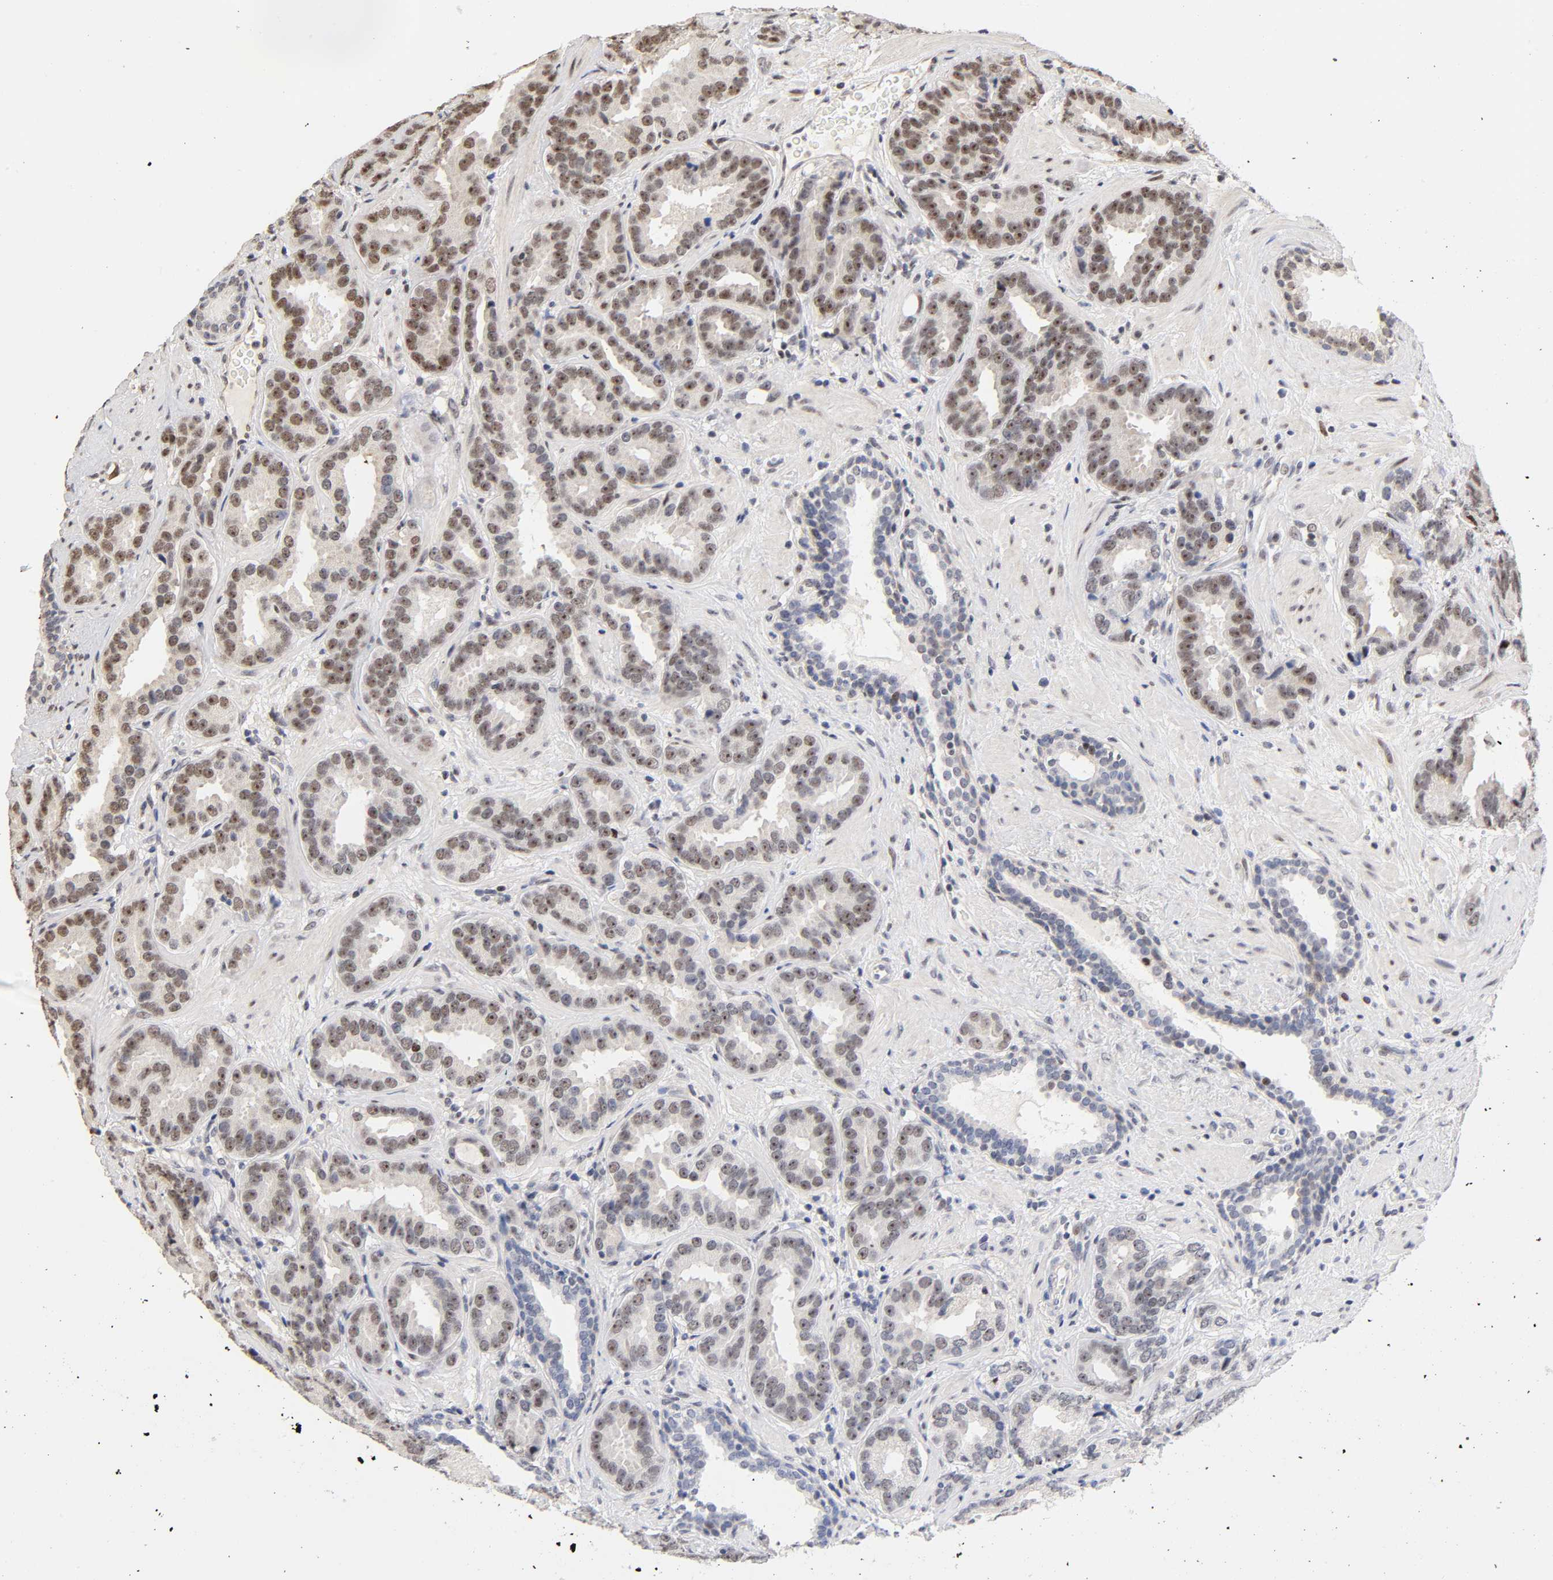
{"staining": {"intensity": "moderate", "quantity": "25%-75%", "location": "nuclear"}, "tissue": "prostate cancer", "cell_type": "Tumor cells", "image_type": "cancer", "snomed": [{"axis": "morphology", "description": "Adenocarcinoma, Low grade"}, {"axis": "topography", "description": "Prostate"}], "caption": "Brown immunohistochemical staining in prostate cancer (low-grade adenocarcinoma) exhibits moderate nuclear expression in approximately 25%-75% of tumor cells.", "gene": "TP53RK", "patient": {"sex": "male", "age": 59}}